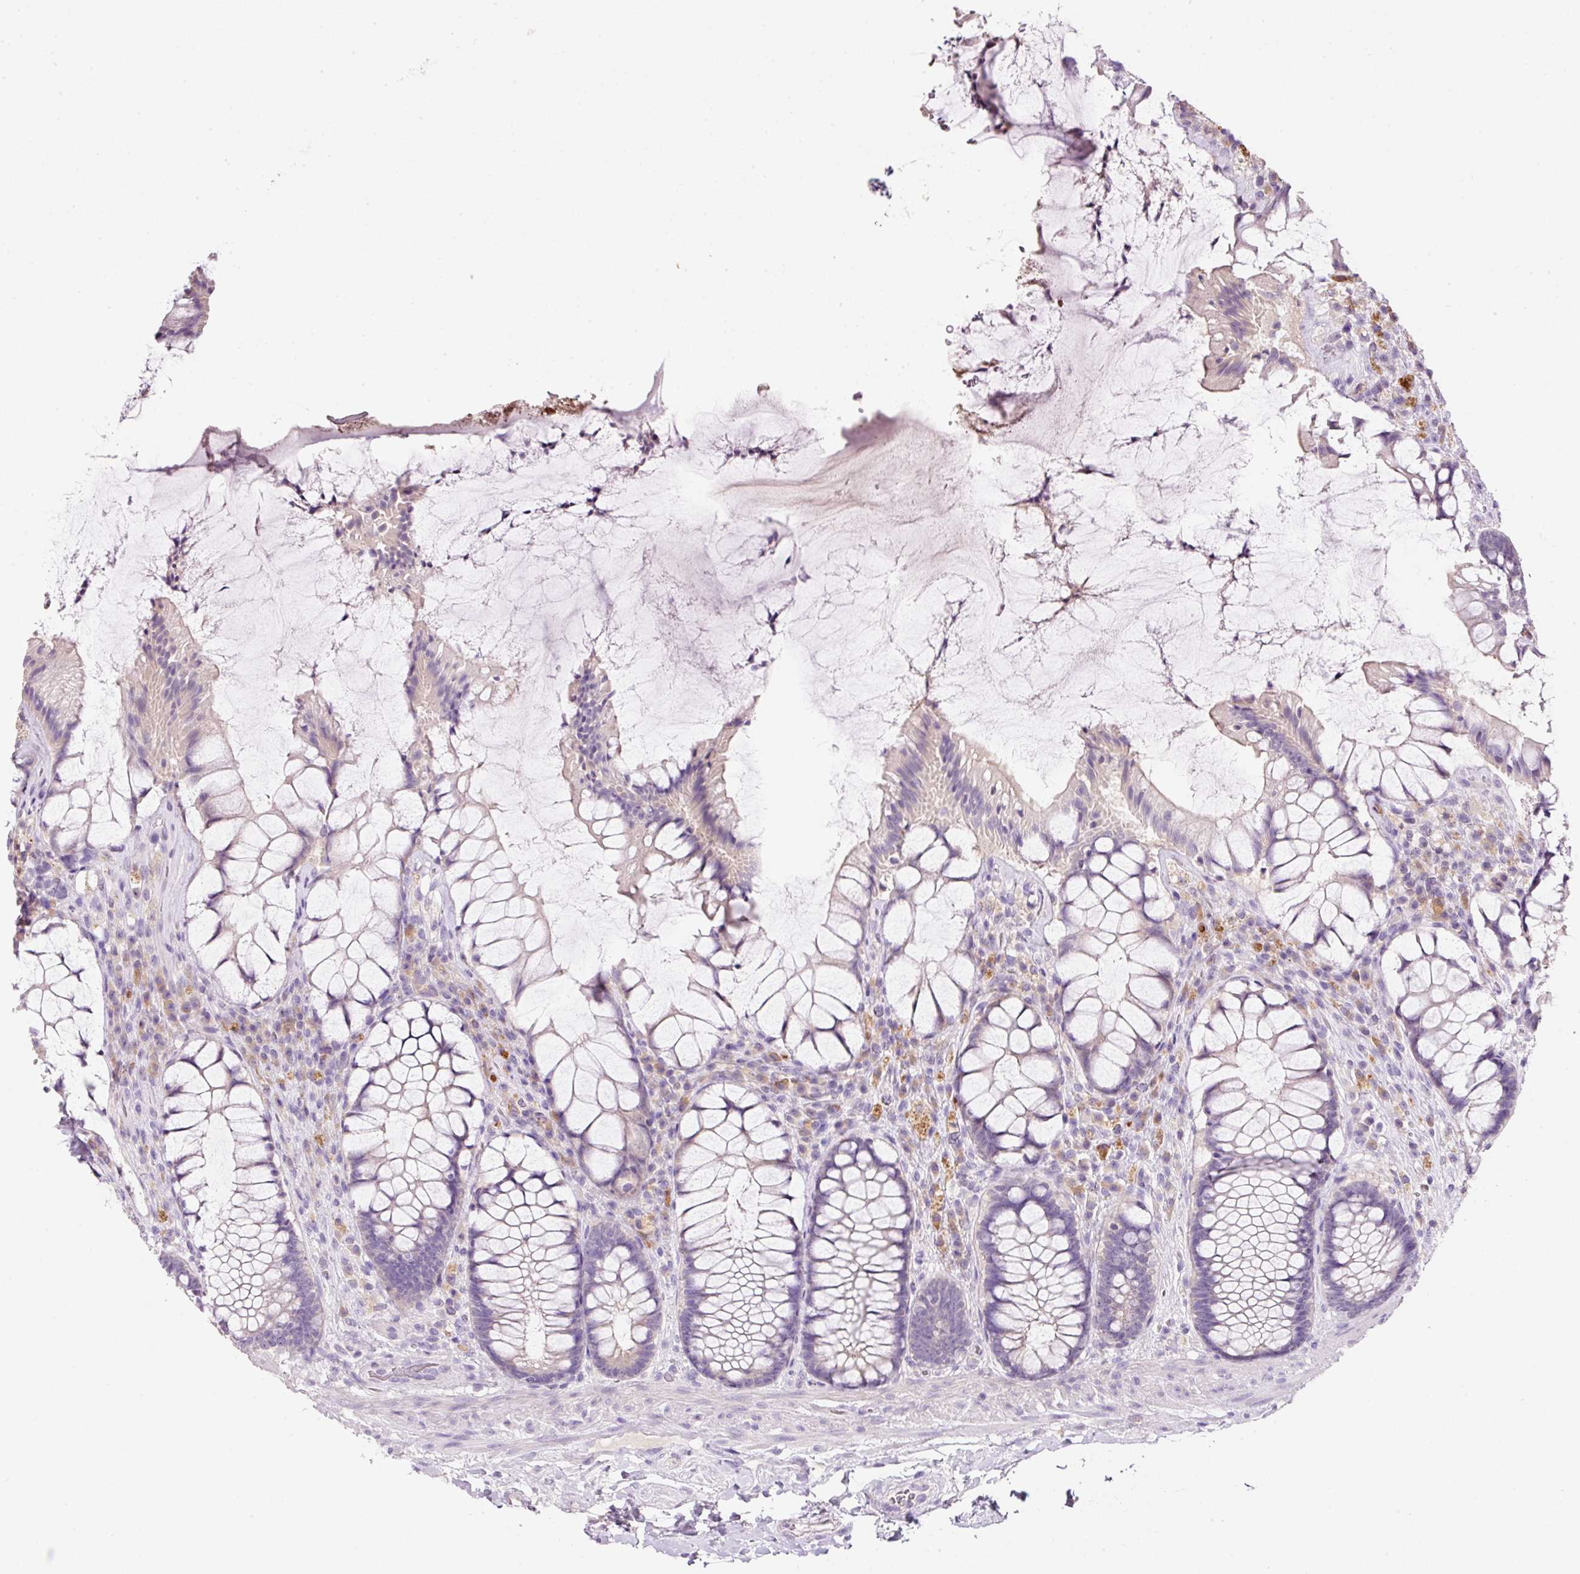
{"staining": {"intensity": "negative", "quantity": "none", "location": "none"}, "tissue": "rectum", "cell_type": "Glandular cells", "image_type": "normal", "snomed": [{"axis": "morphology", "description": "Normal tissue, NOS"}, {"axis": "topography", "description": "Rectum"}], "caption": "Histopathology image shows no protein staining in glandular cells of normal rectum. Nuclei are stained in blue.", "gene": "TENT5C", "patient": {"sex": "female", "age": 58}}